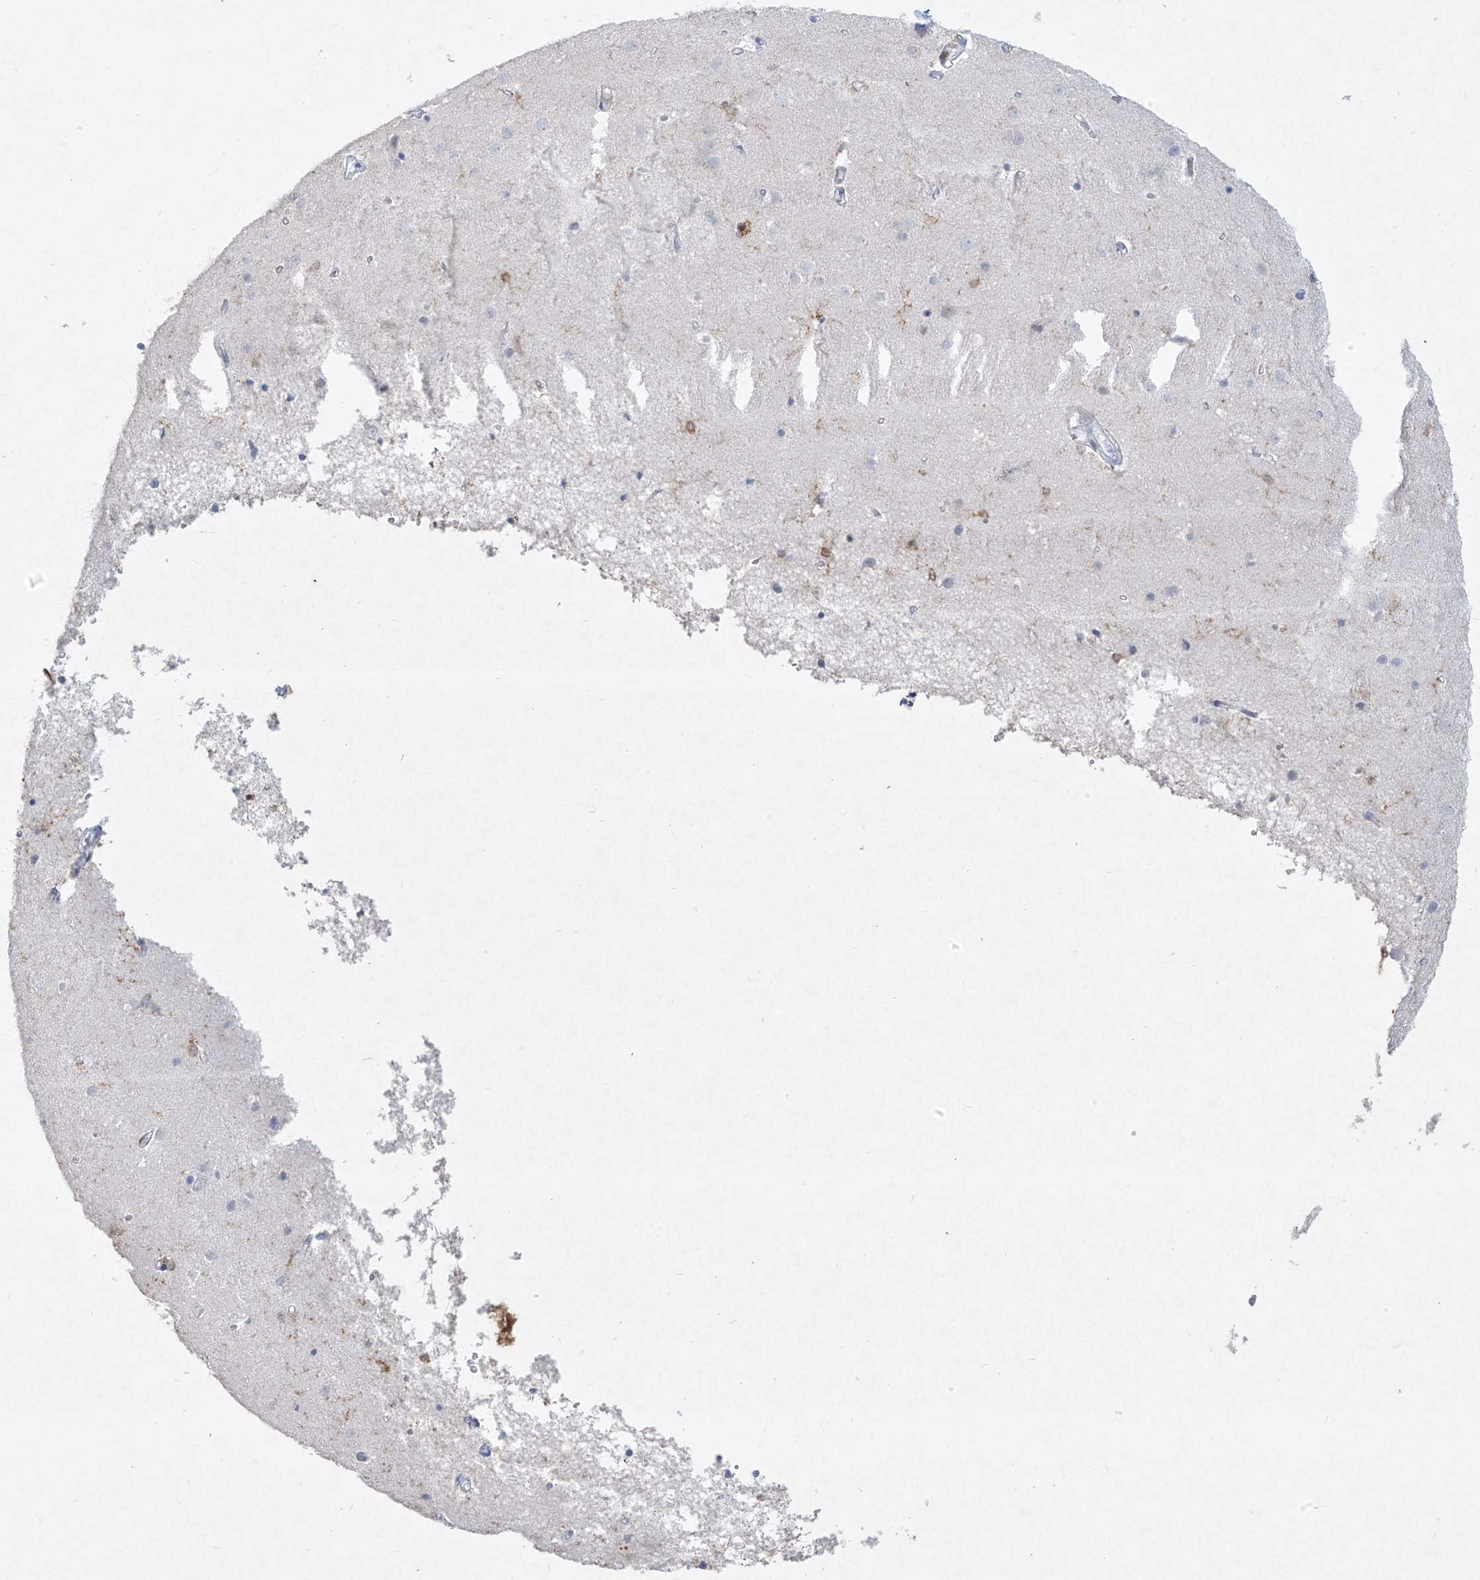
{"staining": {"intensity": "negative", "quantity": "none", "location": "none"}, "tissue": "cerebral cortex", "cell_type": "Endothelial cells", "image_type": "normal", "snomed": [{"axis": "morphology", "description": "Normal tissue, NOS"}, {"axis": "topography", "description": "Cerebral cortex"}], "caption": "Image shows no significant protein positivity in endothelial cells of normal cerebral cortex.", "gene": "FCGR3A", "patient": {"sex": "male", "age": 54}}